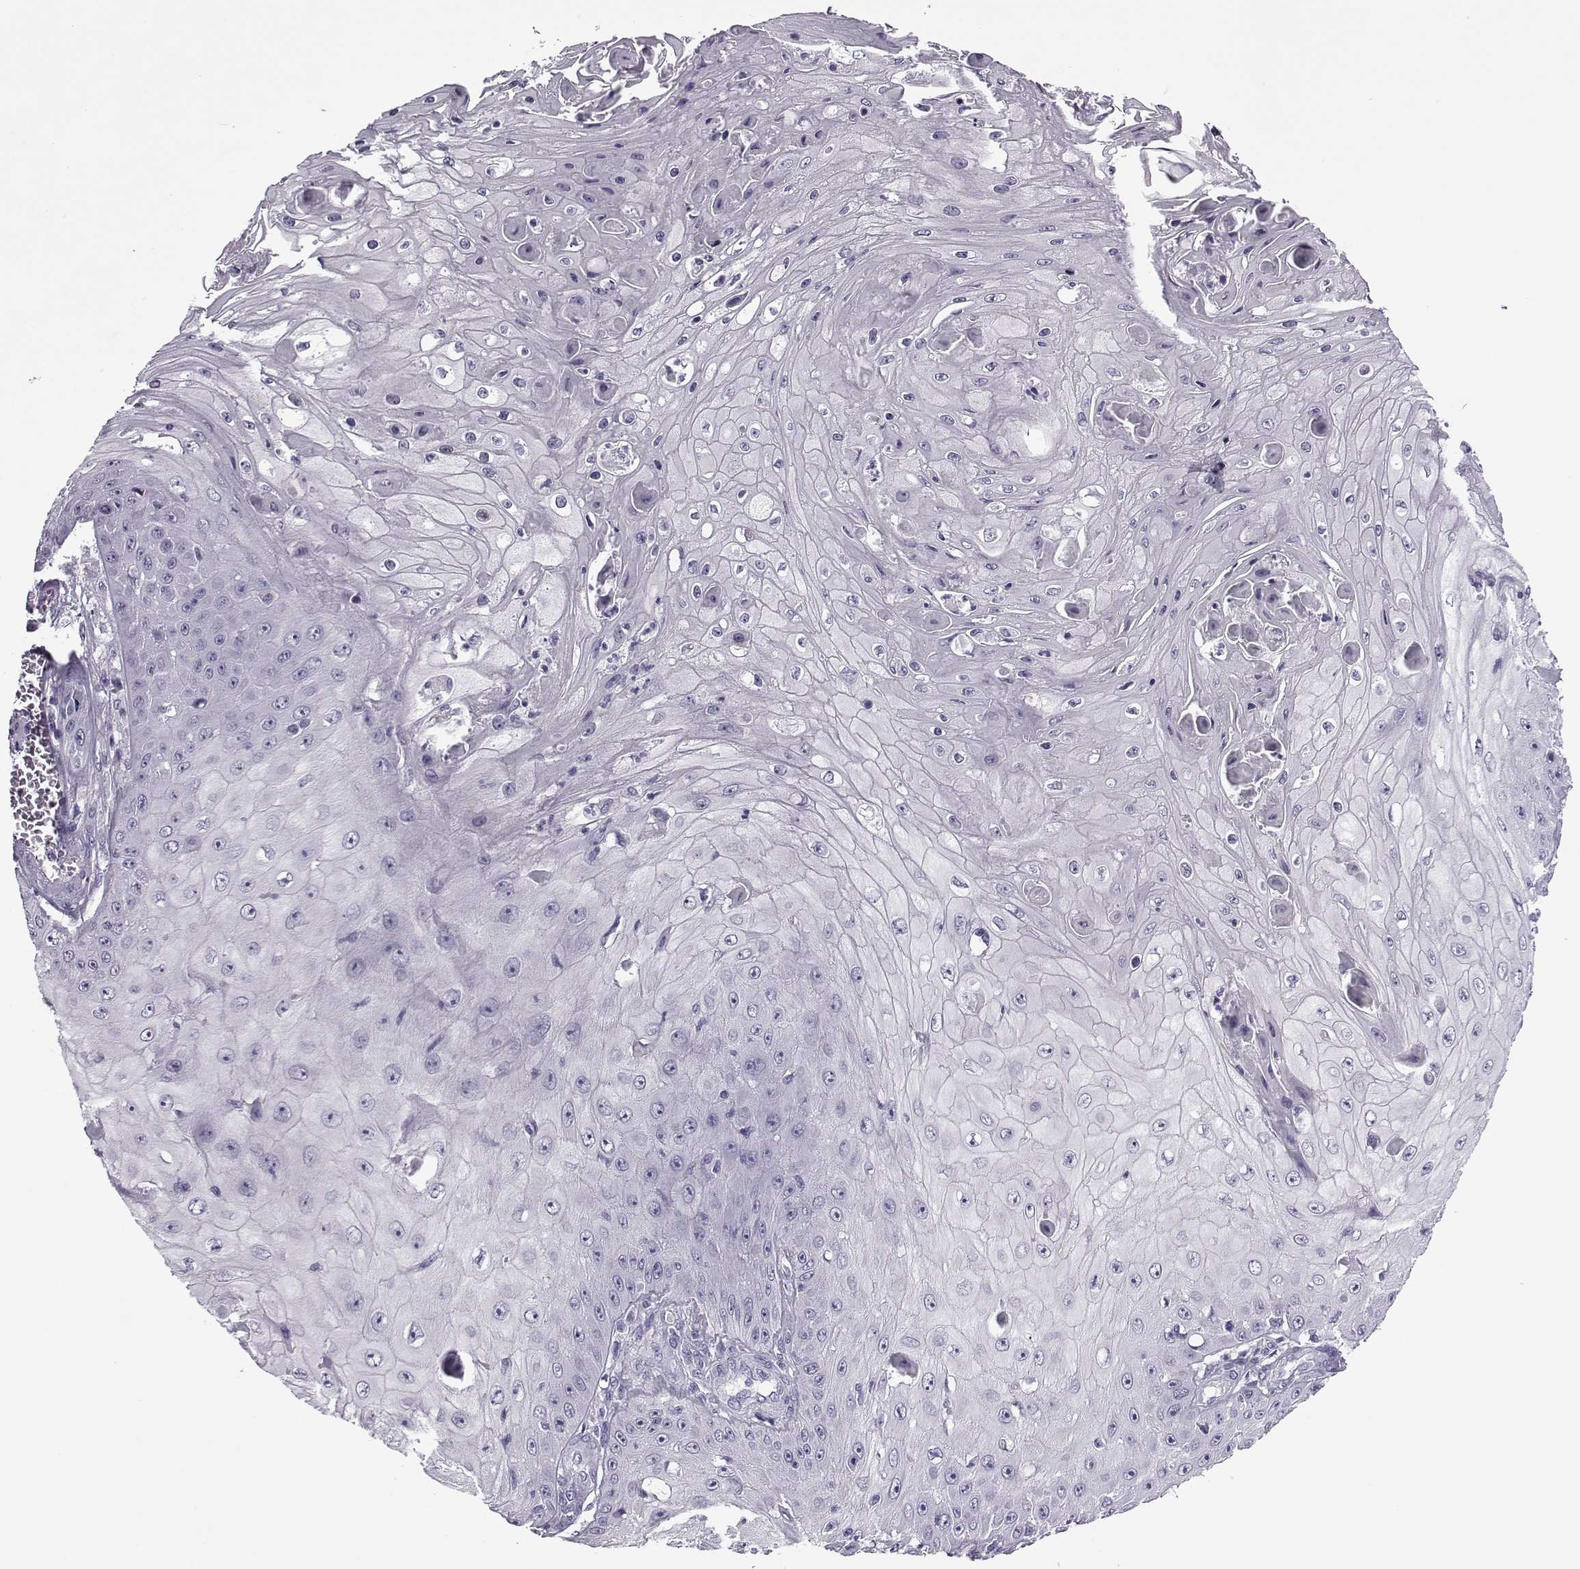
{"staining": {"intensity": "negative", "quantity": "none", "location": "none"}, "tissue": "skin cancer", "cell_type": "Tumor cells", "image_type": "cancer", "snomed": [{"axis": "morphology", "description": "Squamous cell carcinoma, NOS"}, {"axis": "topography", "description": "Skin"}], "caption": "High power microscopy image of an immunohistochemistry micrograph of skin squamous cell carcinoma, revealing no significant staining in tumor cells.", "gene": "OIP5", "patient": {"sex": "male", "age": 70}}